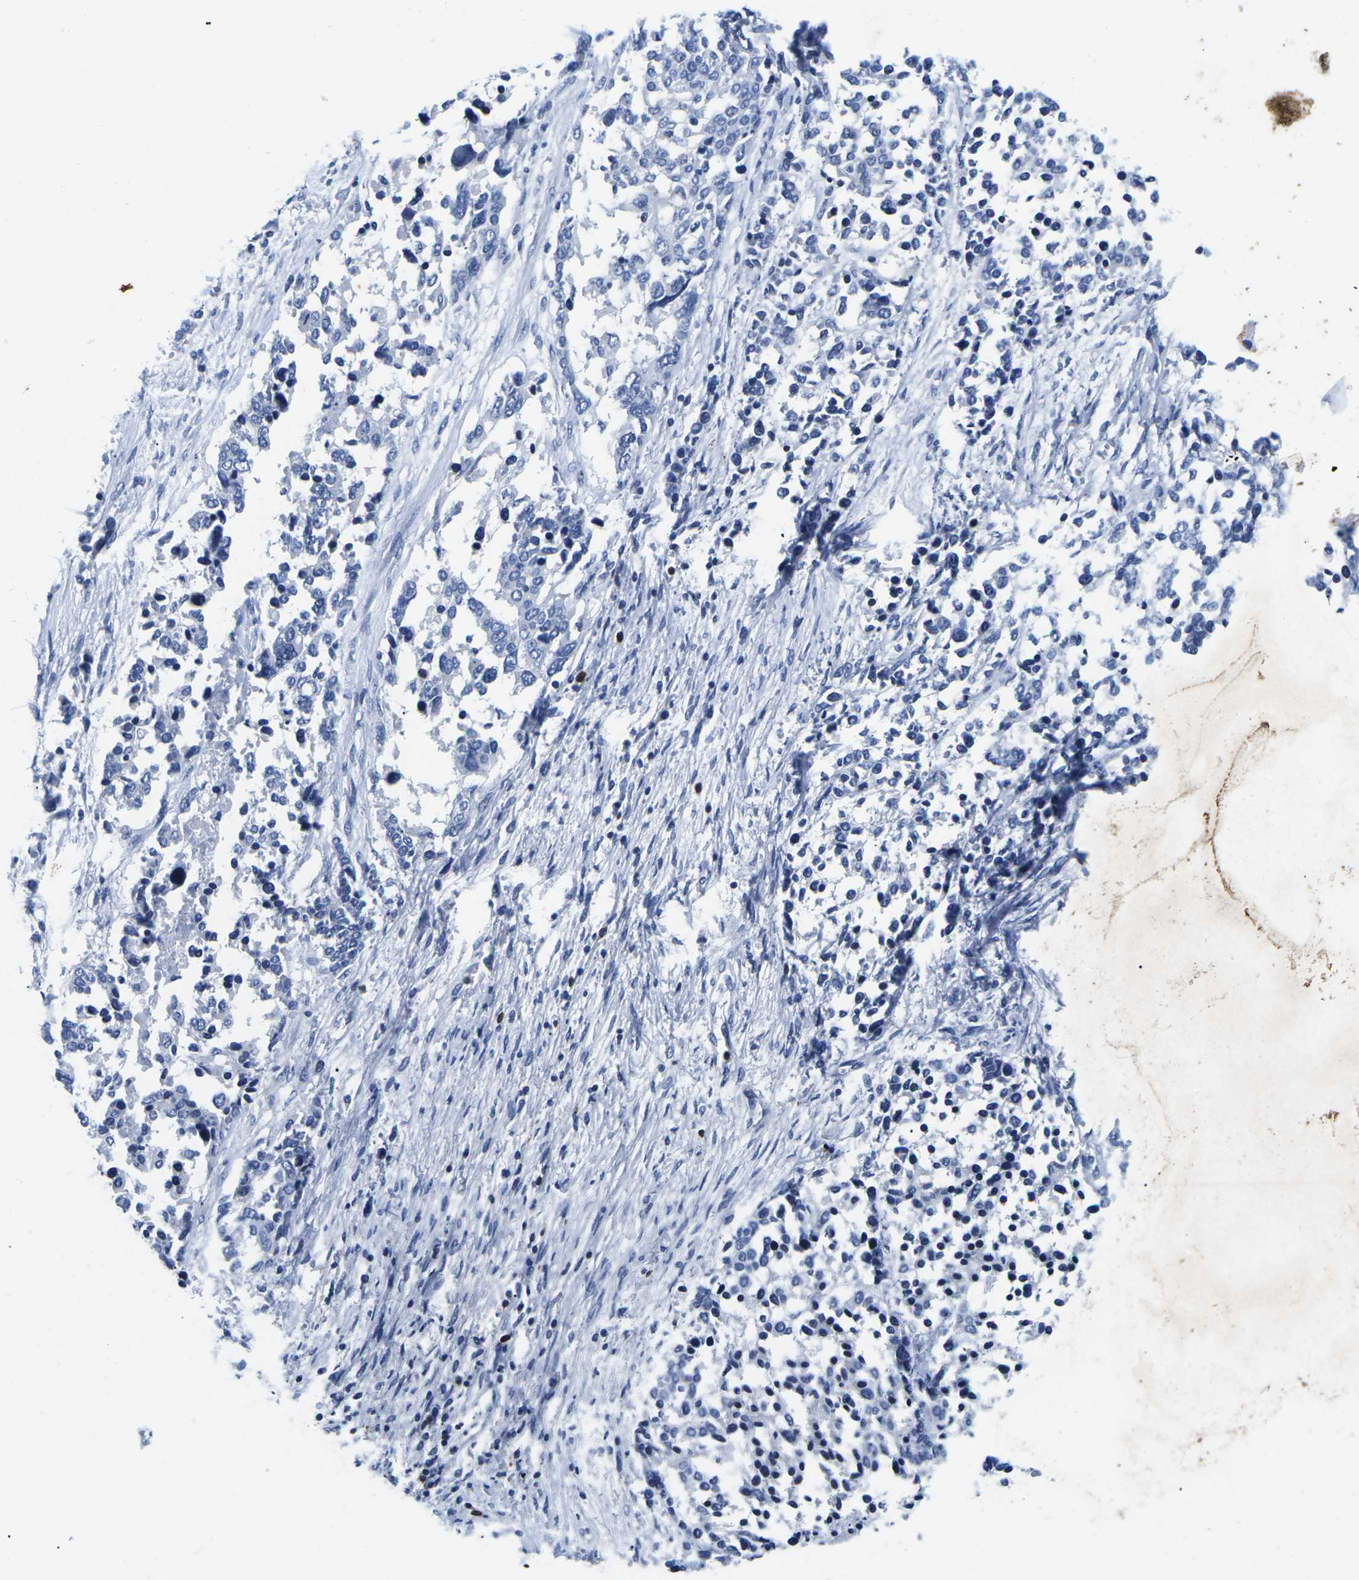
{"staining": {"intensity": "negative", "quantity": "none", "location": "none"}, "tissue": "ovarian cancer", "cell_type": "Tumor cells", "image_type": "cancer", "snomed": [{"axis": "morphology", "description": "Cystadenocarcinoma, serous, NOS"}, {"axis": "topography", "description": "Ovary"}], "caption": "This micrograph is of serous cystadenocarcinoma (ovarian) stained with immunohistochemistry (IHC) to label a protein in brown with the nuclei are counter-stained blue. There is no staining in tumor cells.", "gene": "CTSW", "patient": {"sex": "female", "age": 44}}